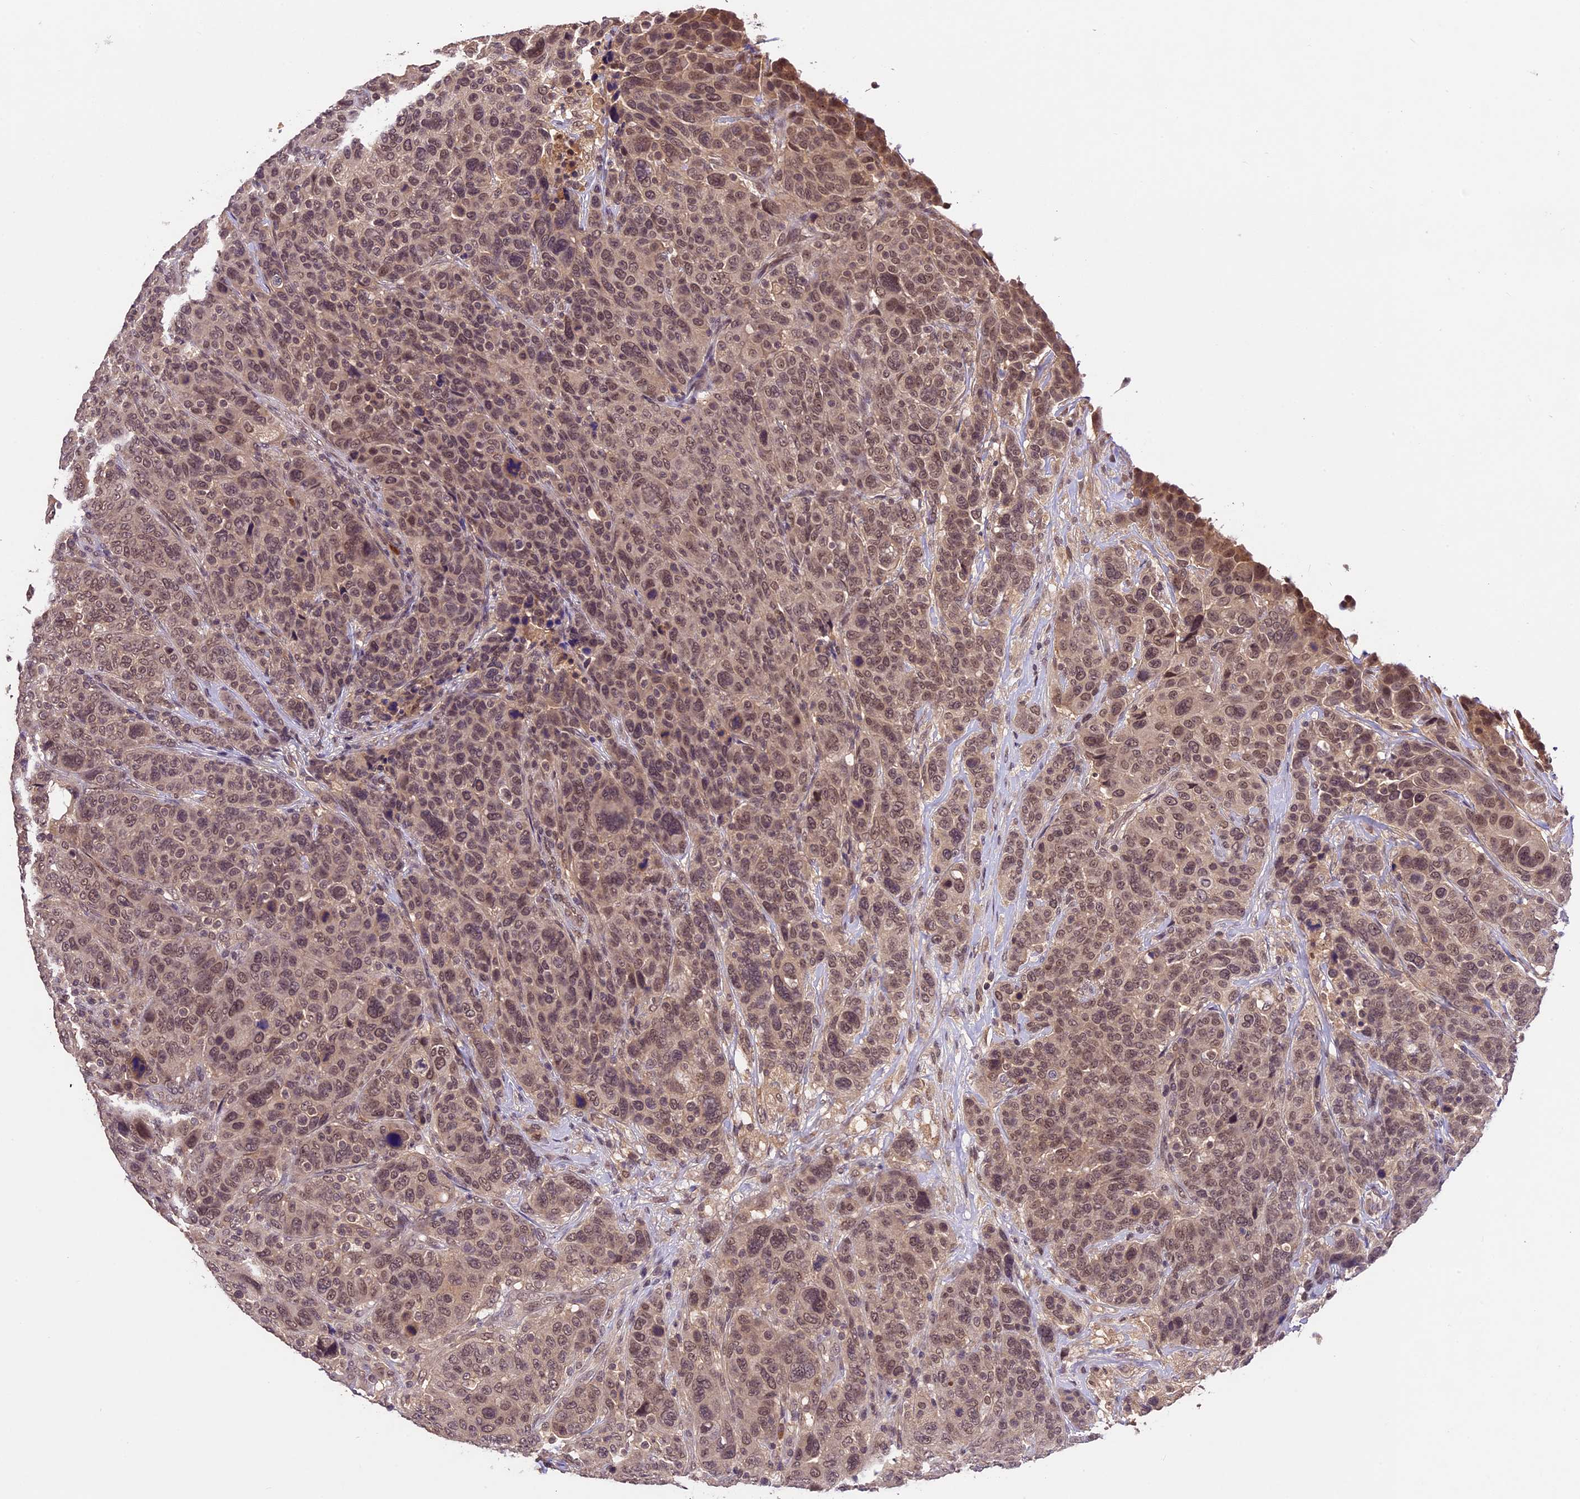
{"staining": {"intensity": "moderate", "quantity": ">75%", "location": "nuclear"}, "tissue": "breast cancer", "cell_type": "Tumor cells", "image_type": "cancer", "snomed": [{"axis": "morphology", "description": "Duct carcinoma"}, {"axis": "topography", "description": "Breast"}], "caption": "A brown stain shows moderate nuclear positivity of a protein in breast cancer (intraductal carcinoma) tumor cells. (Brightfield microscopy of DAB IHC at high magnification).", "gene": "ATP10A", "patient": {"sex": "female", "age": 37}}